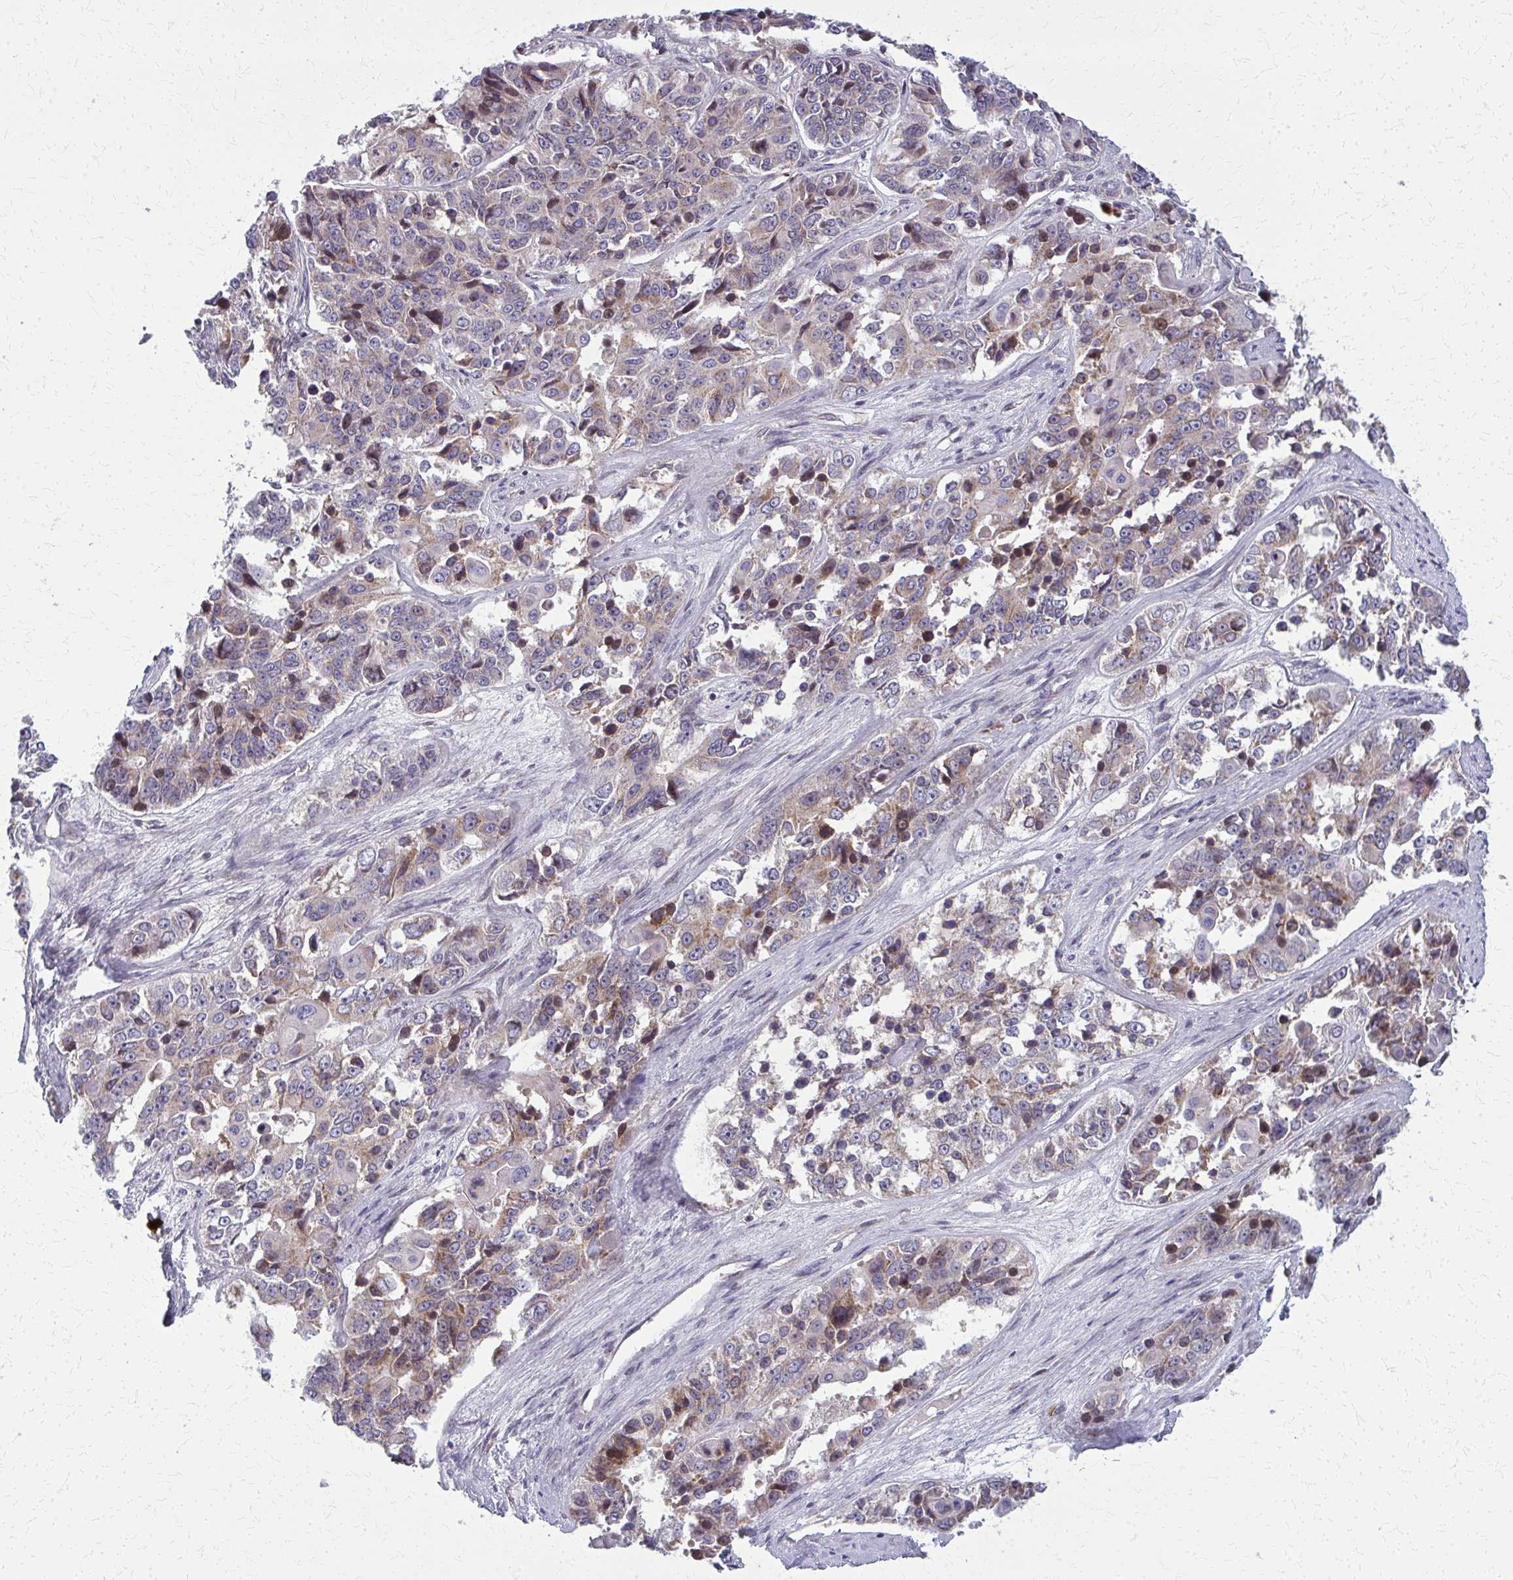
{"staining": {"intensity": "weak", "quantity": "25%-75%", "location": "cytoplasmic/membranous"}, "tissue": "ovarian cancer", "cell_type": "Tumor cells", "image_type": "cancer", "snomed": [{"axis": "morphology", "description": "Carcinoma, endometroid"}, {"axis": "topography", "description": "Ovary"}], "caption": "Immunohistochemical staining of ovarian cancer shows low levels of weak cytoplasmic/membranous protein staining in about 25%-75% of tumor cells. Nuclei are stained in blue.", "gene": "MCCC1", "patient": {"sex": "female", "age": 51}}